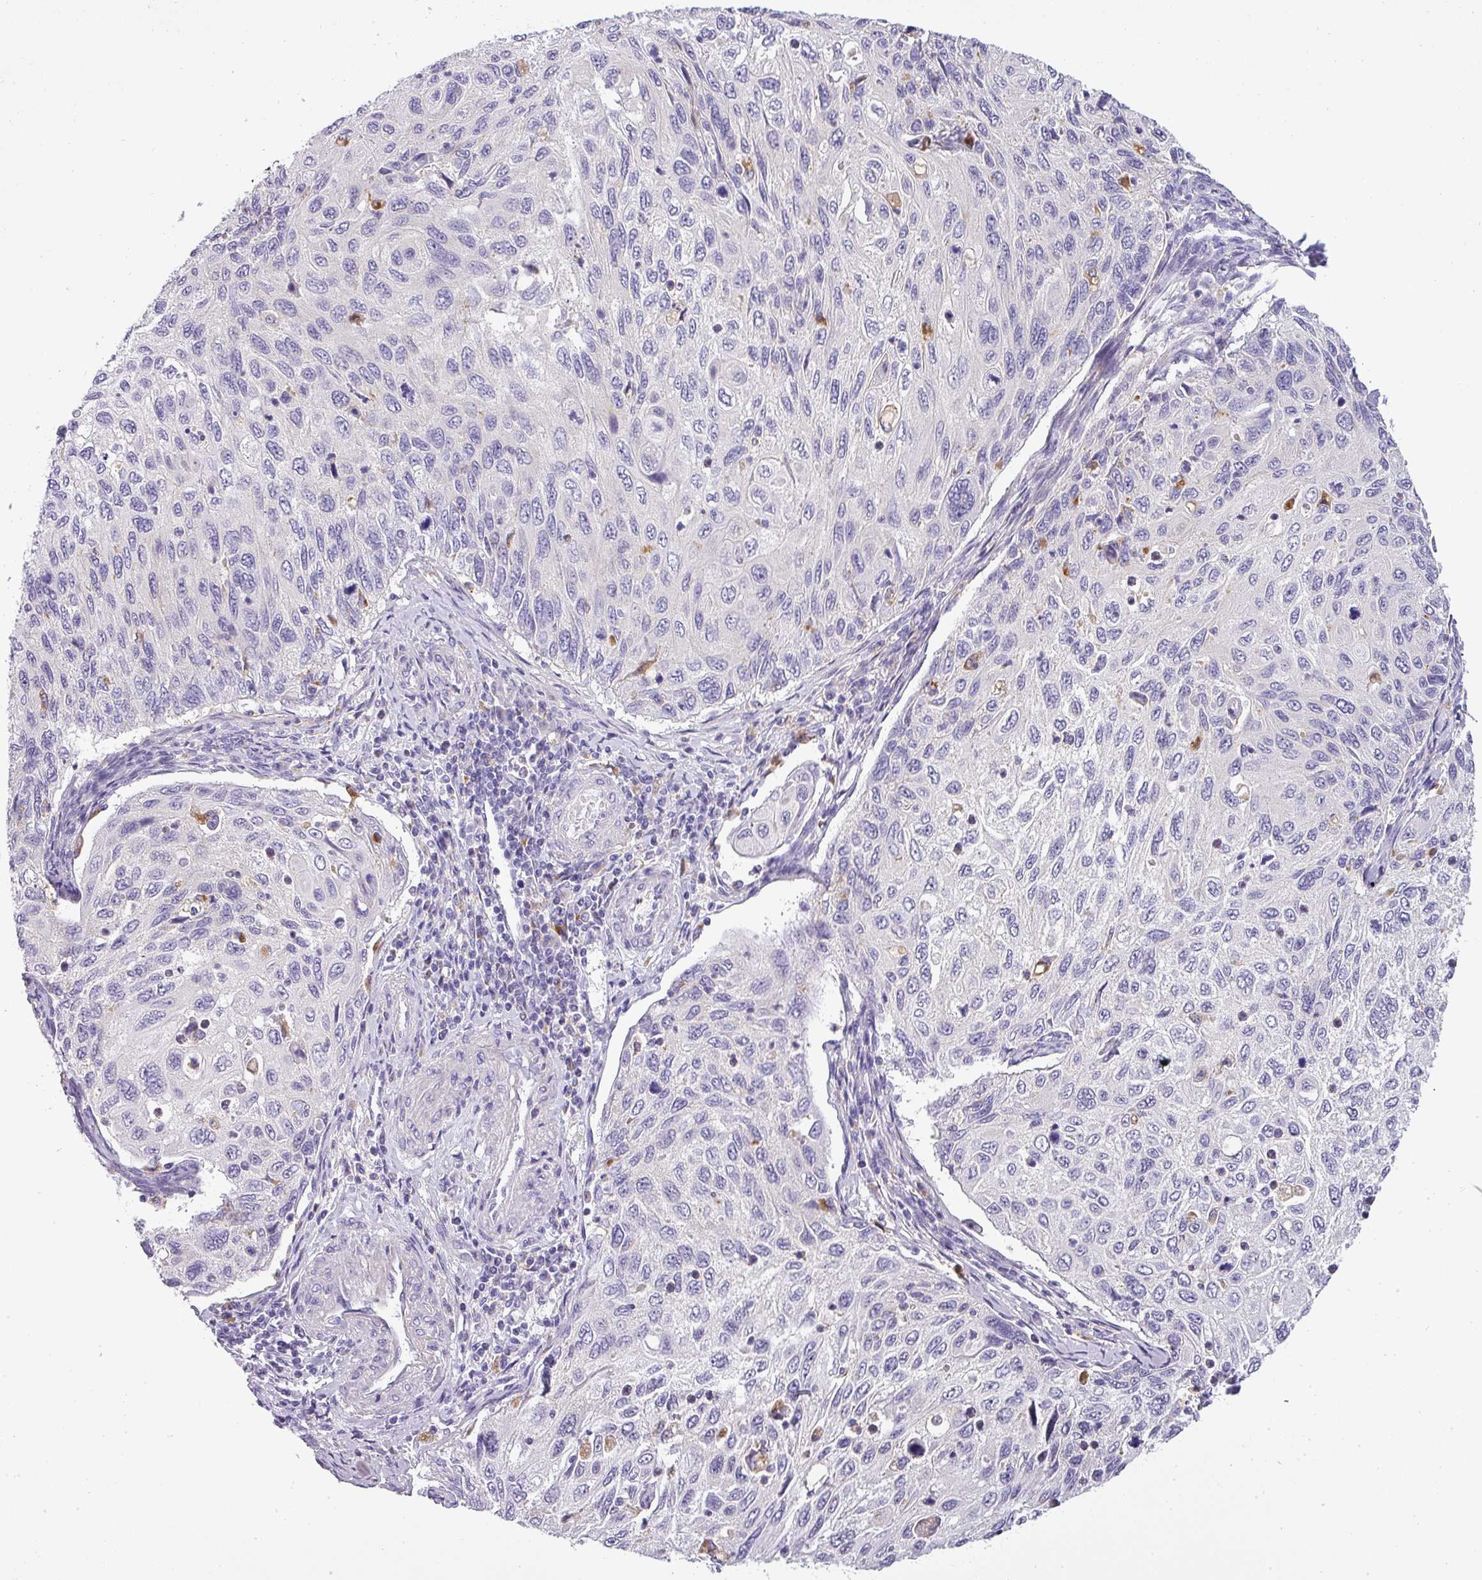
{"staining": {"intensity": "negative", "quantity": "none", "location": "none"}, "tissue": "cervical cancer", "cell_type": "Tumor cells", "image_type": "cancer", "snomed": [{"axis": "morphology", "description": "Squamous cell carcinoma, NOS"}, {"axis": "topography", "description": "Cervix"}], "caption": "IHC of cervical cancer (squamous cell carcinoma) demonstrates no staining in tumor cells. (Brightfield microscopy of DAB (3,3'-diaminobenzidine) immunohistochemistry at high magnification).", "gene": "ATP6V1D", "patient": {"sex": "female", "age": 70}}